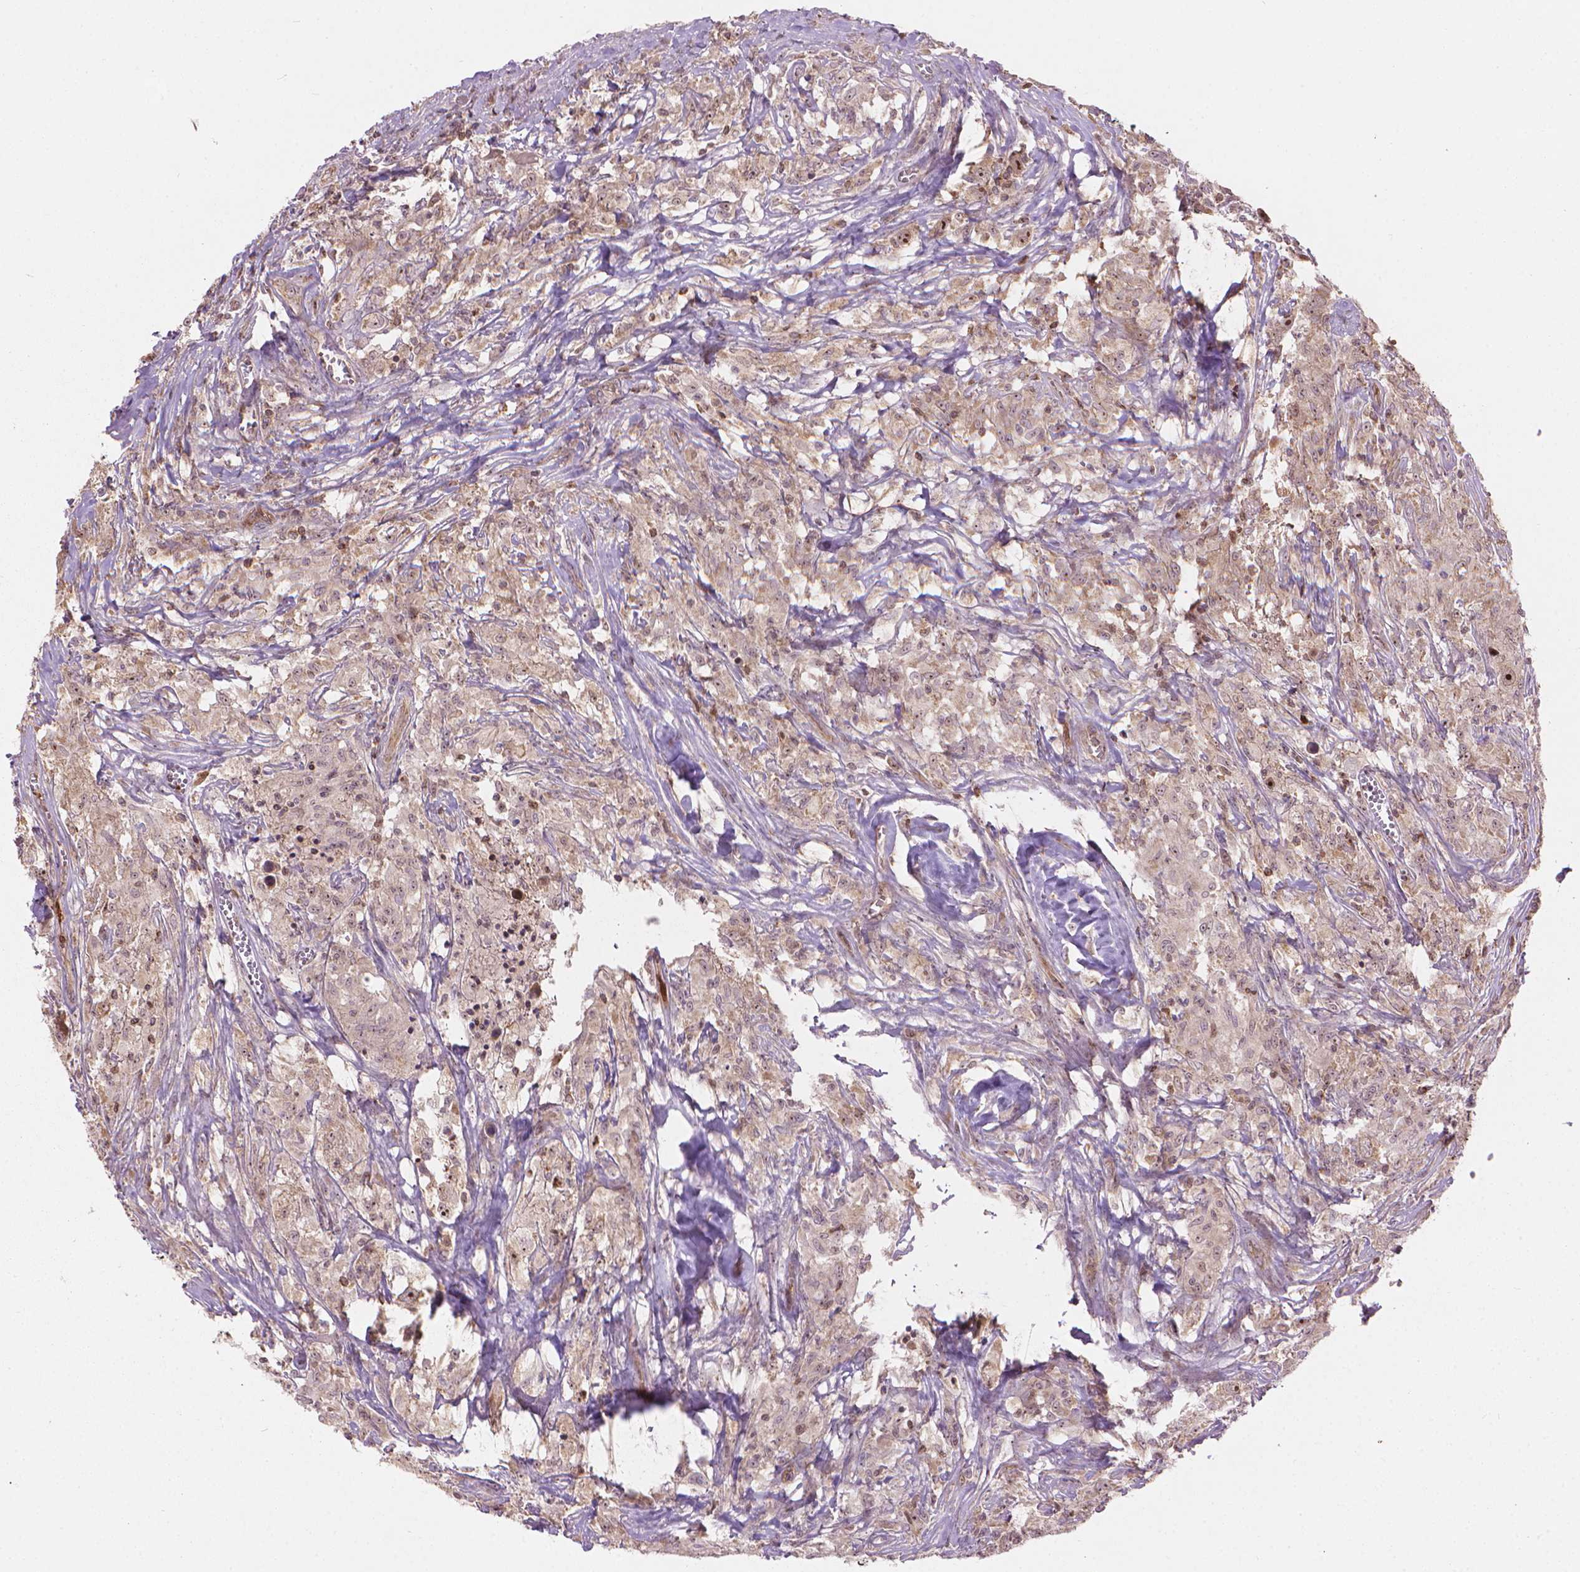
{"staining": {"intensity": "strong", "quantity": "25%-75%", "location": "nuclear"}, "tissue": "testis cancer", "cell_type": "Tumor cells", "image_type": "cancer", "snomed": [{"axis": "morphology", "description": "Seminoma, NOS"}, {"axis": "topography", "description": "Testis"}], "caption": "Brown immunohistochemical staining in human testis seminoma displays strong nuclear expression in about 25%-75% of tumor cells.", "gene": "SMC2", "patient": {"sex": "male", "age": 49}}